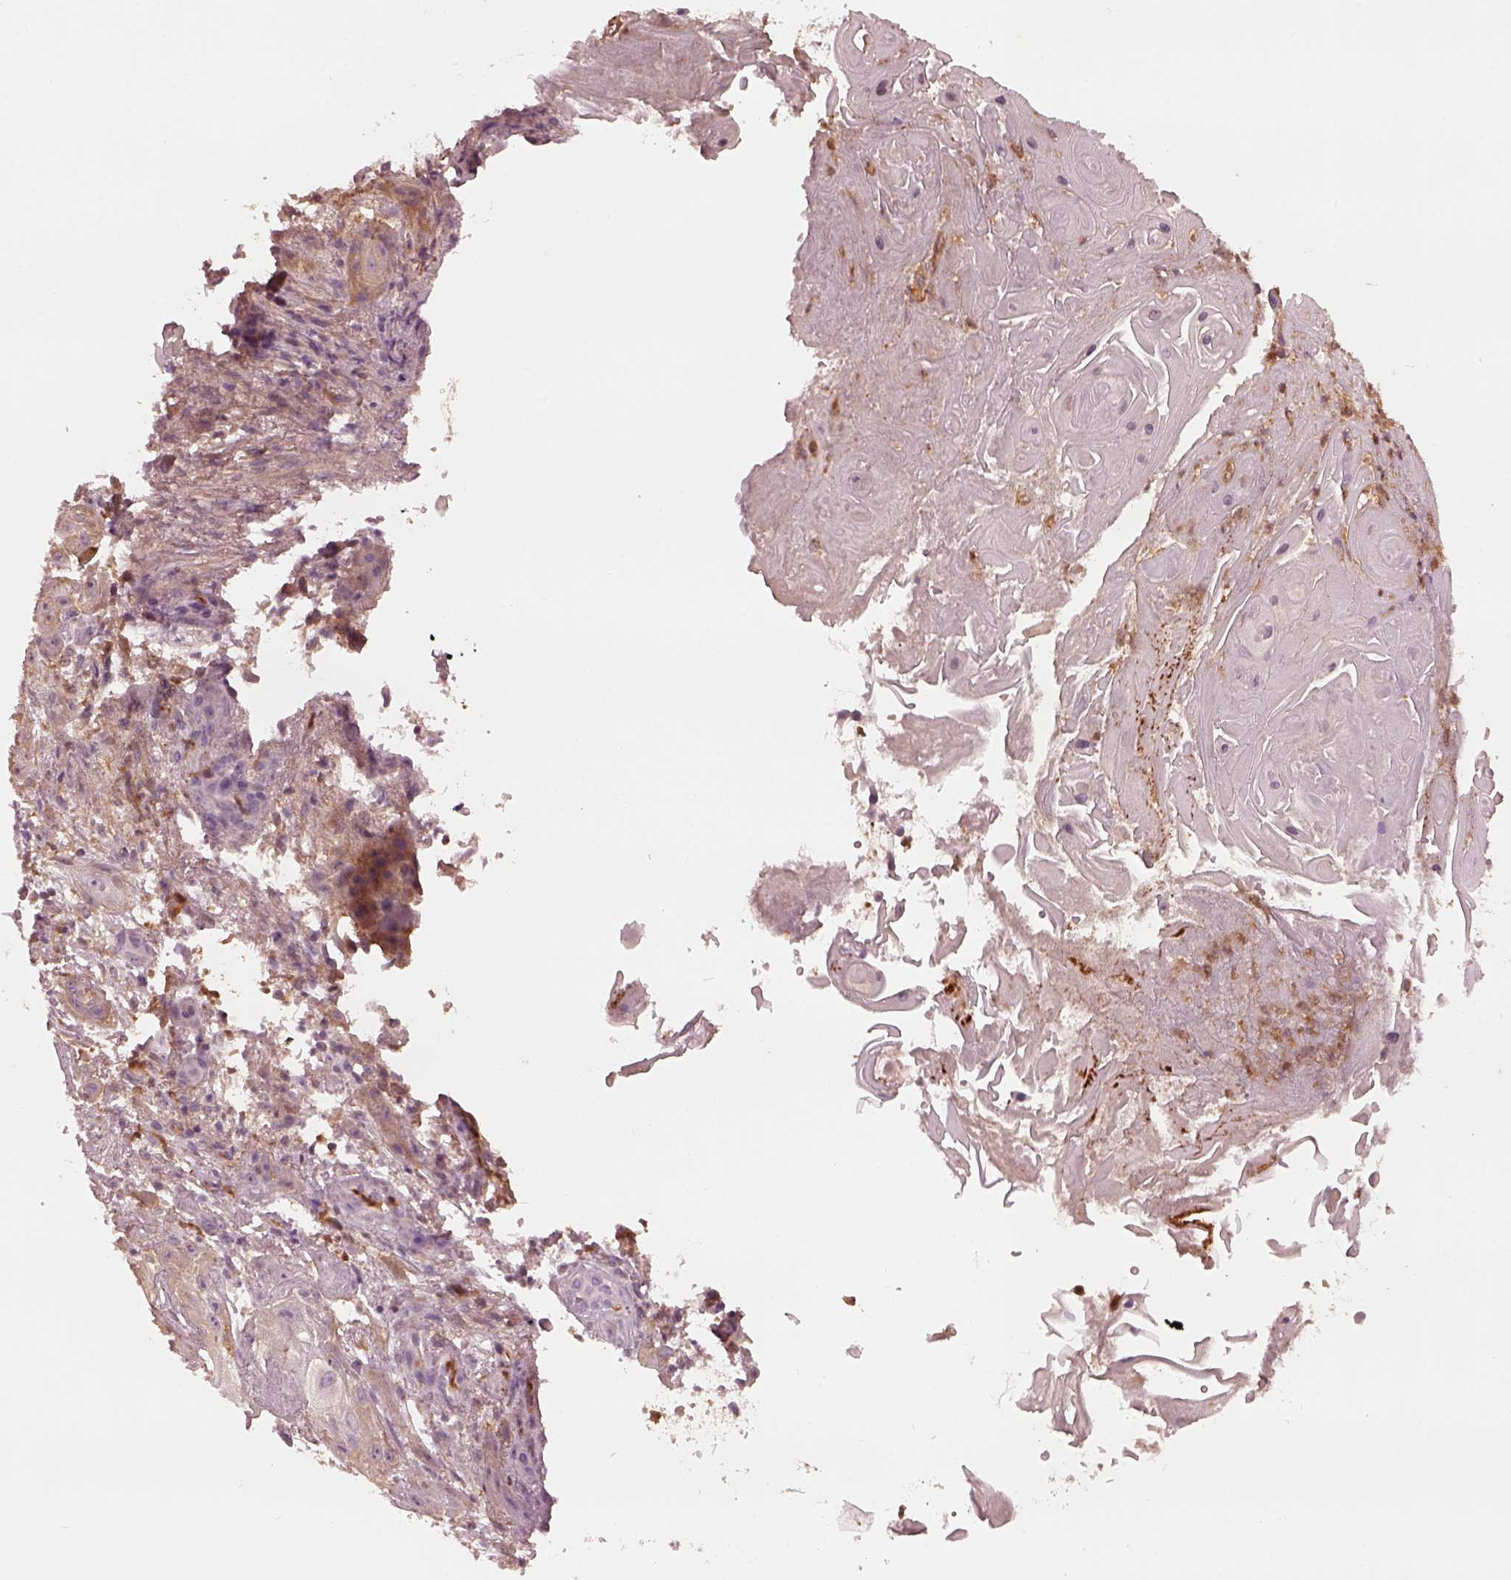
{"staining": {"intensity": "weak", "quantity": ">75%", "location": "cytoplasmic/membranous"}, "tissue": "skin cancer", "cell_type": "Tumor cells", "image_type": "cancer", "snomed": [{"axis": "morphology", "description": "Squamous cell carcinoma, NOS"}, {"axis": "topography", "description": "Skin"}], "caption": "Skin cancer (squamous cell carcinoma) stained with immunohistochemistry displays weak cytoplasmic/membranous staining in about >75% of tumor cells.", "gene": "PSTPIP2", "patient": {"sex": "male", "age": 62}}